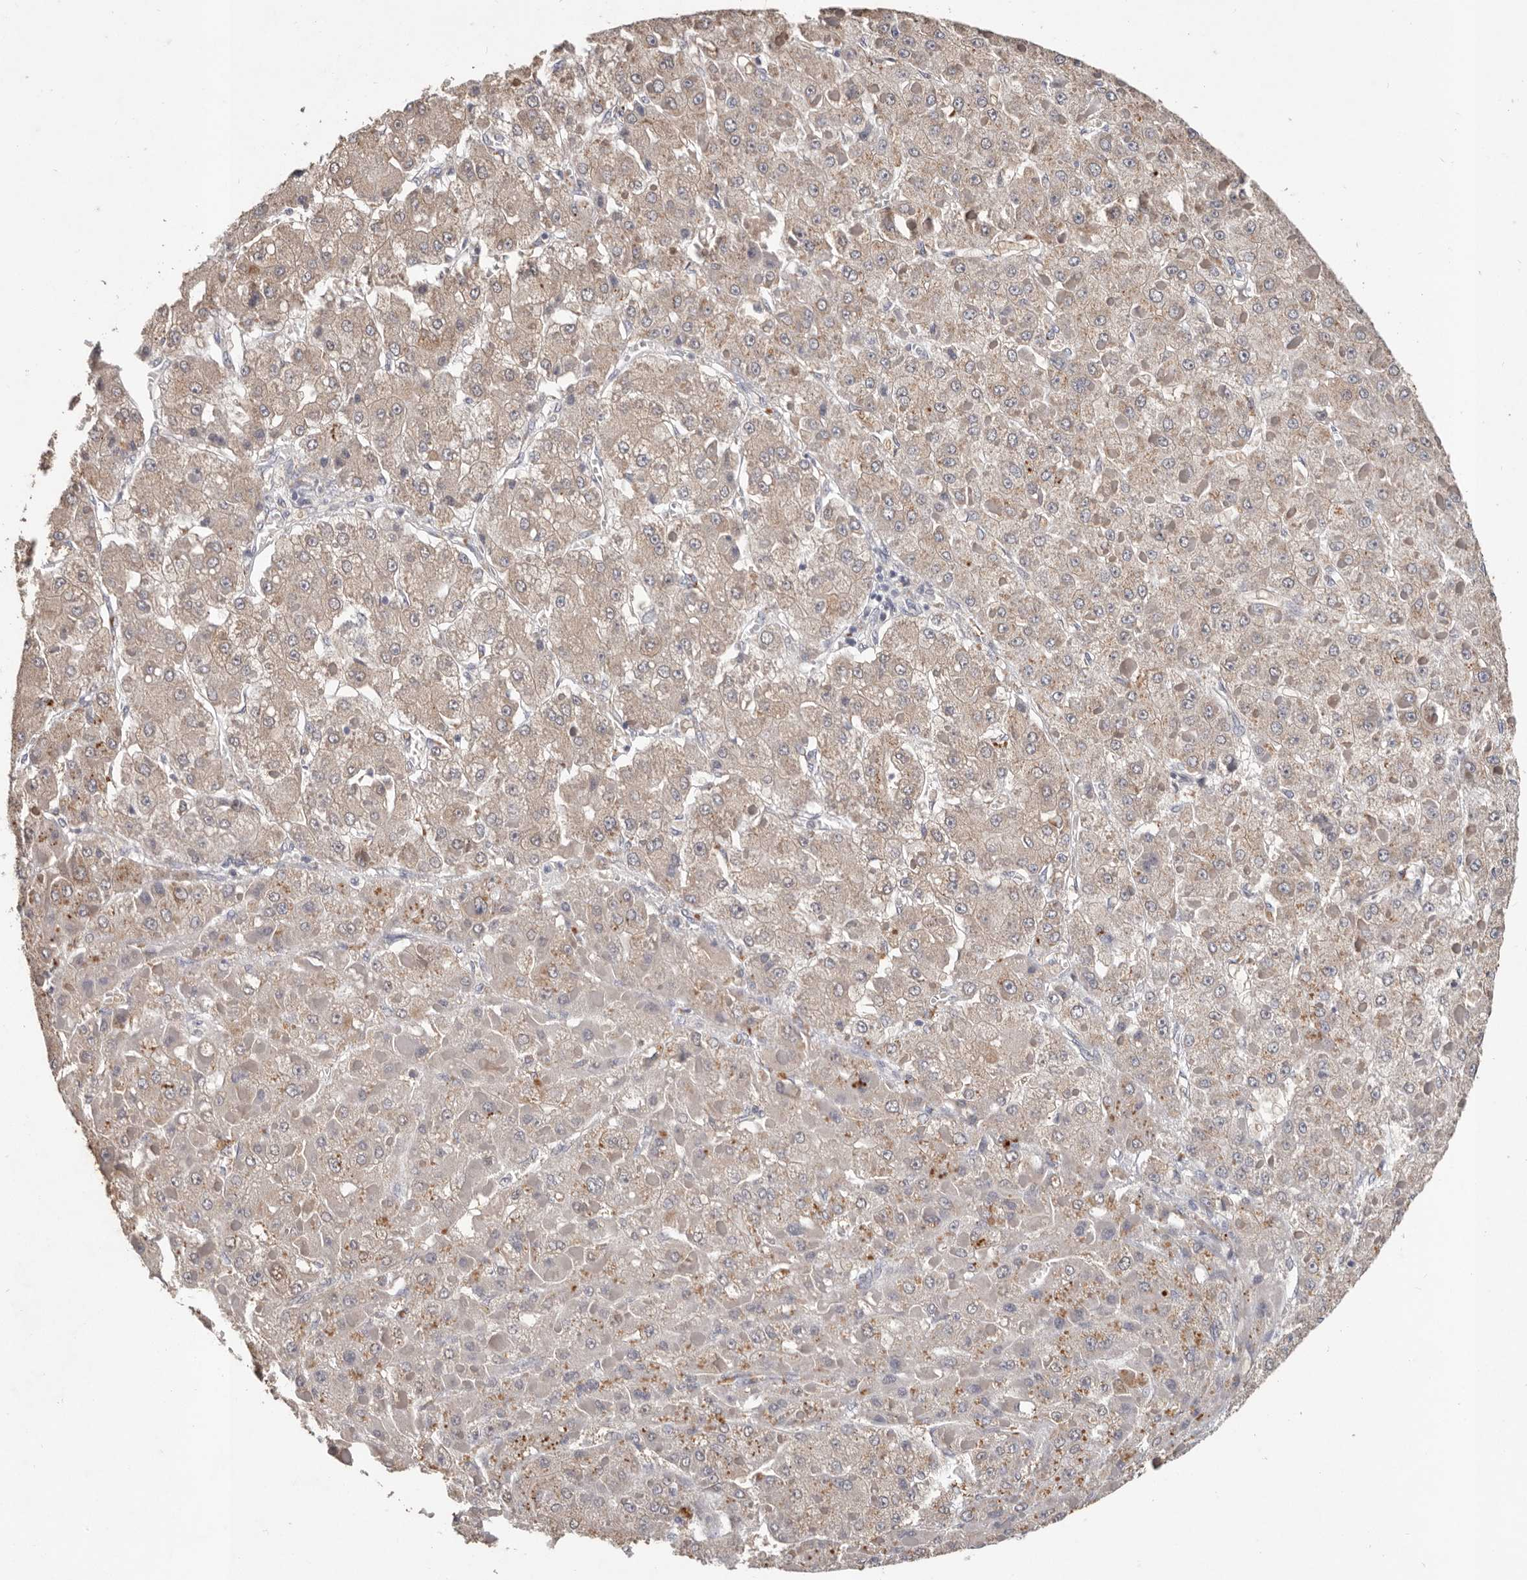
{"staining": {"intensity": "weak", "quantity": ">75%", "location": "cytoplasmic/membranous"}, "tissue": "liver cancer", "cell_type": "Tumor cells", "image_type": "cancer", "snomed": [{"axis": "morphology", "description": "Carcinoma, Hepatocellular, NOS"}, {"axis": "topography", "description": "Liver"}], "caption": "The micrograph demonstrates a brown stain indicating the presence of a protein in the cytoplasmic/membranous of tumor cells in liver cancer.", "gene": "WDR77", "patient": {"sex": "female", "age": 73}}